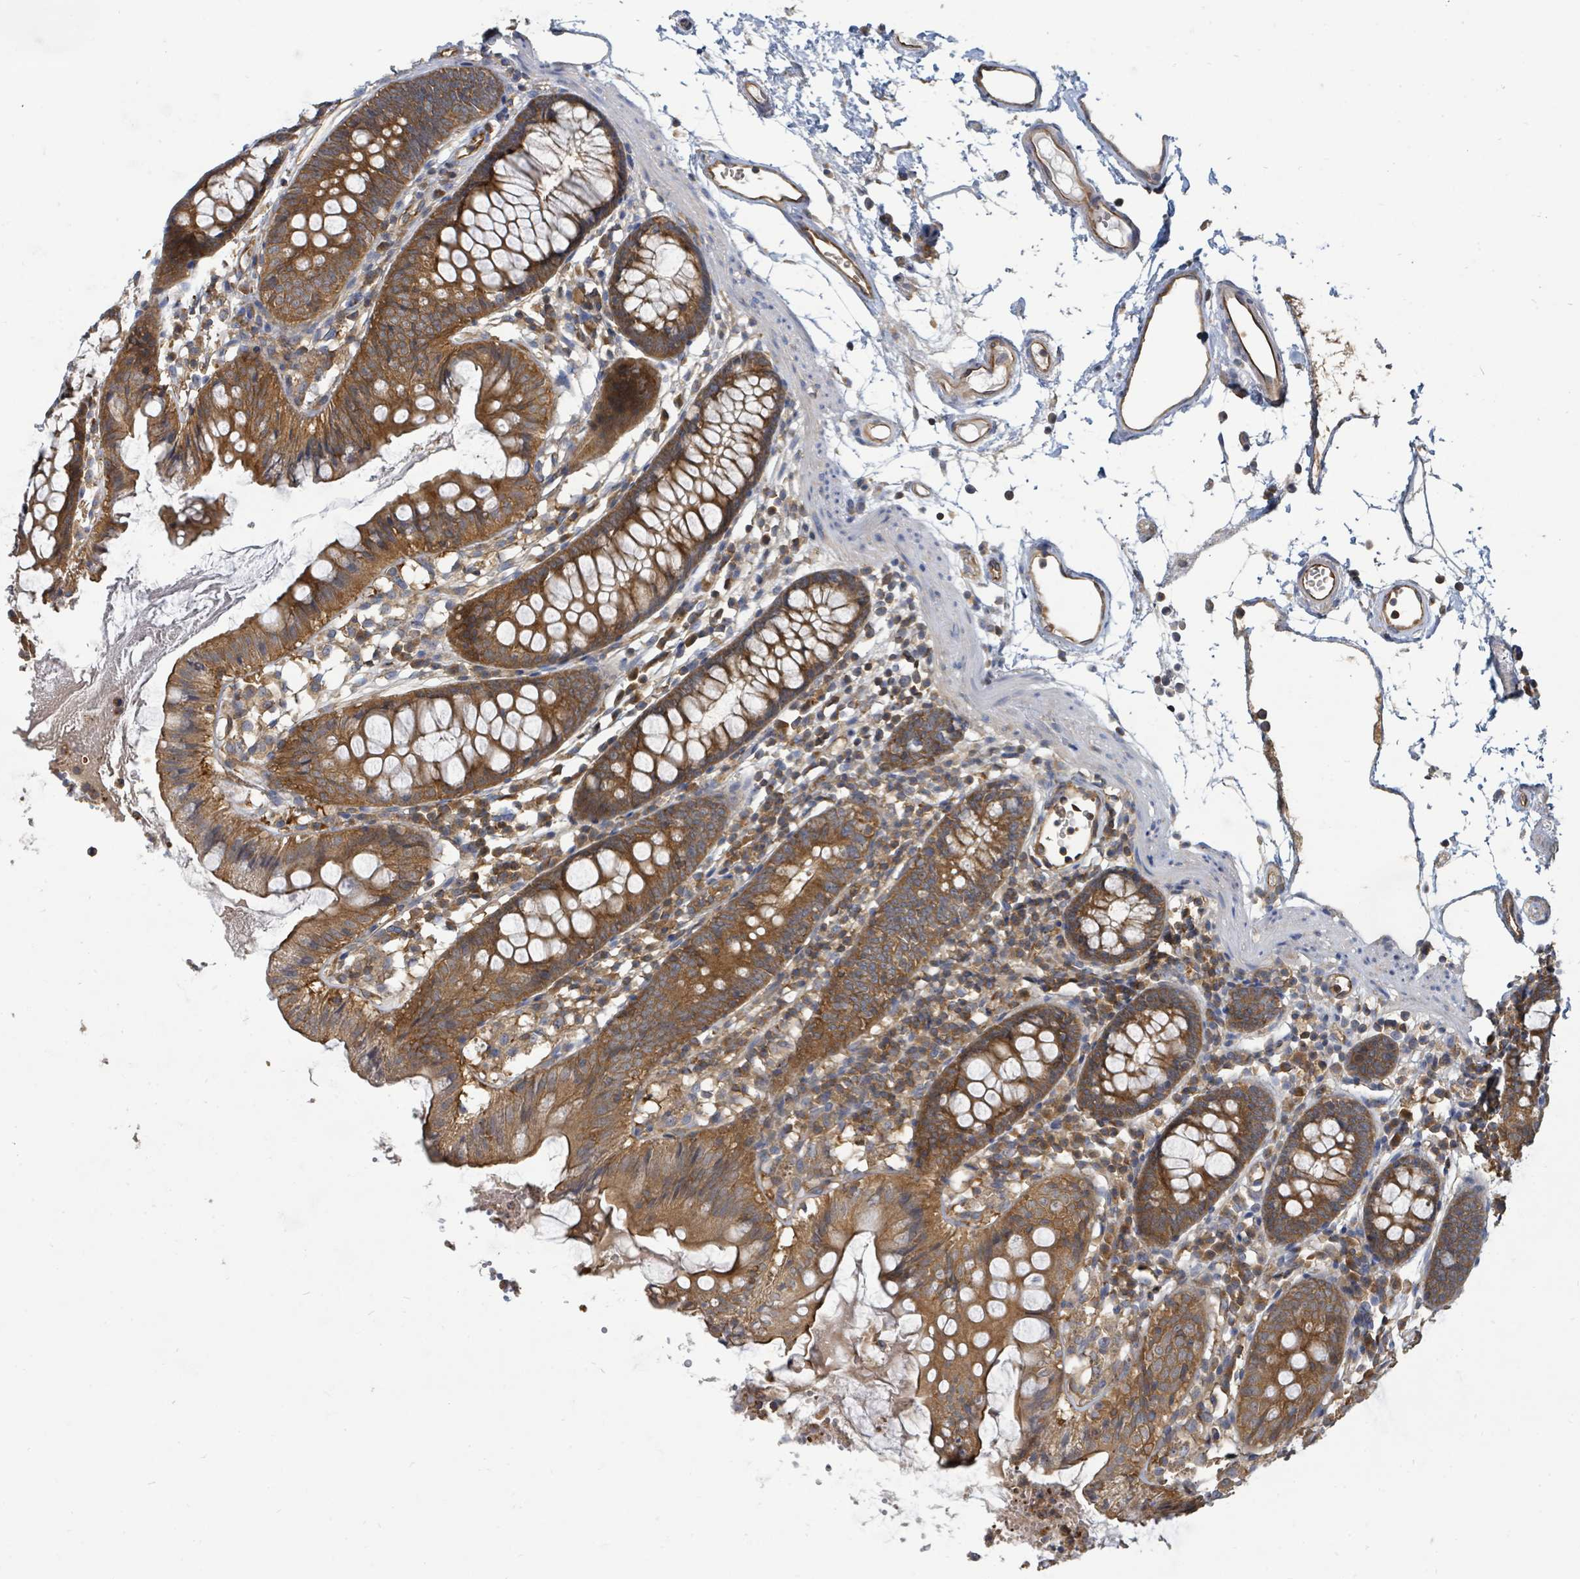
{"staining": {"intensity": "moderate", "quantity": ">75%", "location": "cytoplasmic/membranous"}, "tissue": "colon", "cell_type": "Endothelial cells", "image_type": "normal", "snomed": [{"axis": "morphology", "description": "Normal tissue, NOS"}, {"axis": "topography", "description": "Colon"}], "caption": "High-magnification brightfield microscopy of normal colon stained with DAB (brown) and counterstained with hematoxylin (blue). endothelial cells exhibit moderate cytoplasmic/membranous expression is appreciated in about>75% of cells. Using DAB (3,3'-diaminobenzidine) (brown) and hematoxylin (blue) stains, captured at high magnification using brightfield microscopy.", "gene": "BOLA2B", "patient": {"sex": "female", "age": 84}}